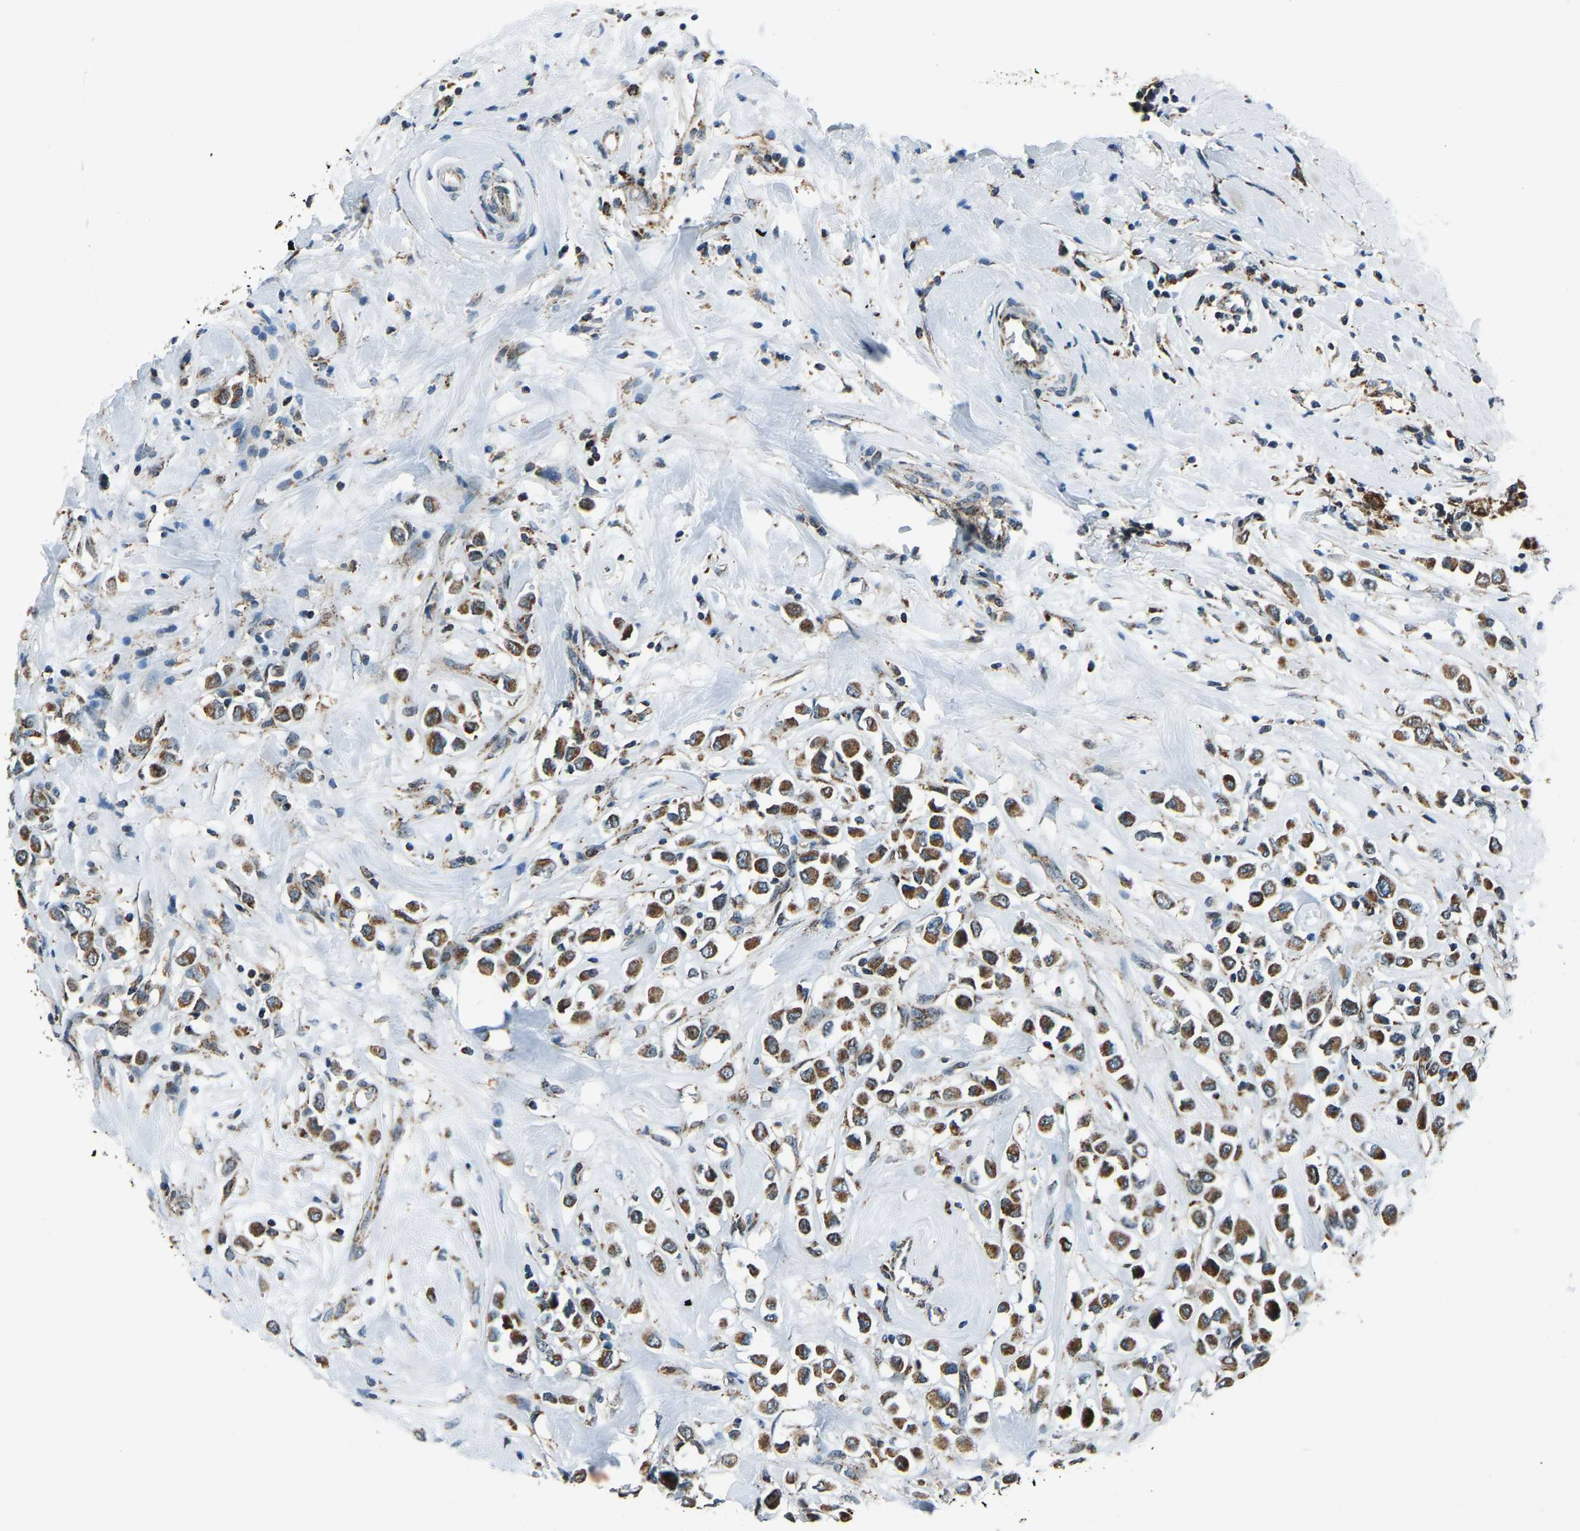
{"staining": {"intensity": "moderate", "quantity": ">75%", "location": "cytoplasmic/membranous"}, "tissue": "breast cancer", "cell_type": "Tumor cells", "image_type": "cancer", "snomed": [{"axis": "morphology", "description": "Duct carcinoma"}, {"axis": "topography", "description": "Breast"}], "caption": "Immunohistochemical staining of human intraductal carcinoma (breast) reveals moderate cytoplasmic/membranous protein staining in approximately >75% of tumor cells.", "gene": "RBM33", "patient": {"sex": "female", "age": 61}}